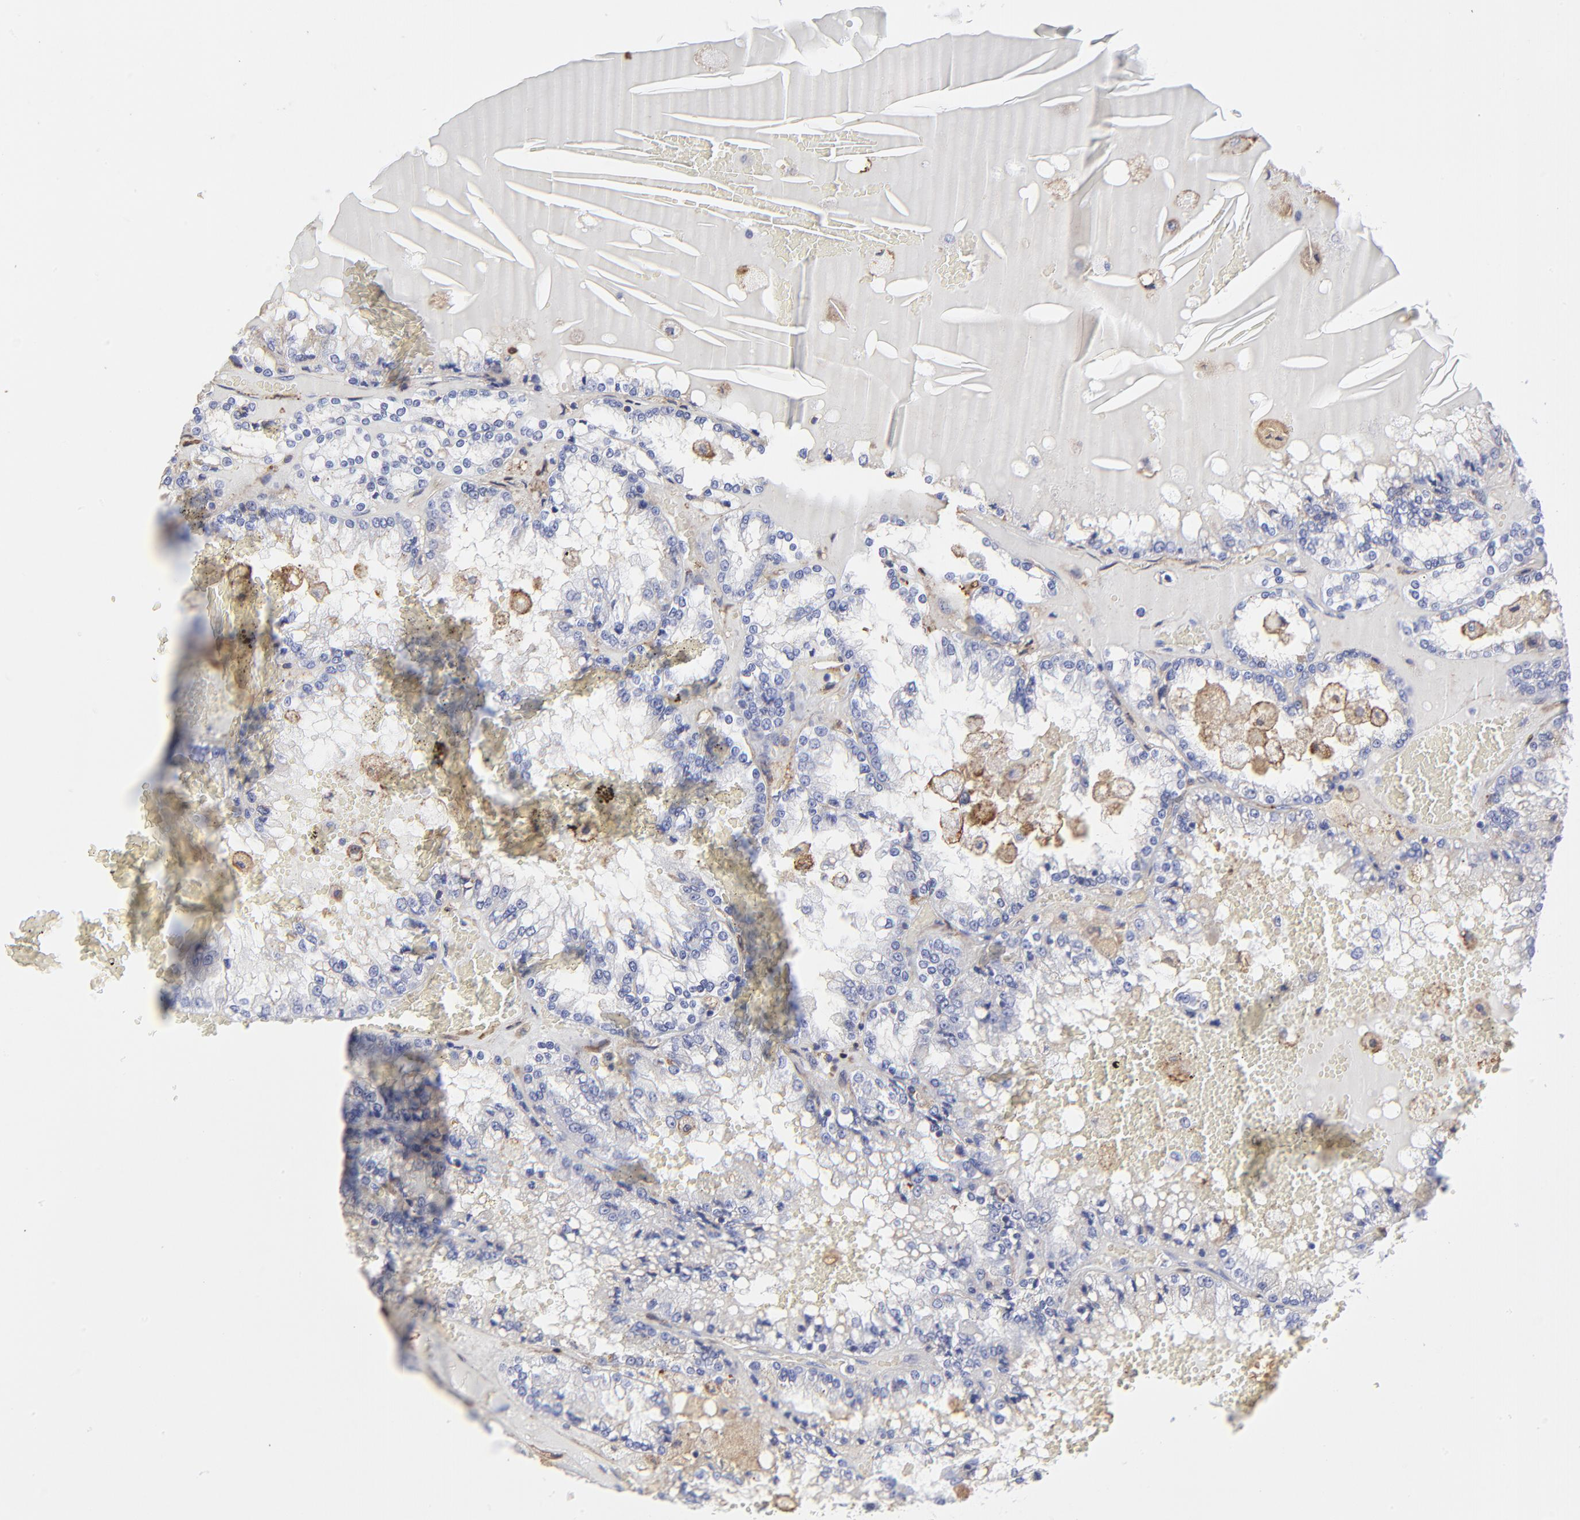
{"staining": {"intensity": "negative", "quantity": "none", "location": "none"}, "tissue": "renal cancer", "cell_type": "Tumor cells", "image_type": "cancer", "snomed": [{"axis": "morphology", "description": "Adenocarcinoma, NOS"}, {"axis": "topography", "description": "Kidney"}], "caption": "This image is of renal cancer stained with IHC to label a protein in brown with the nuclei are counter-stained blue. There is no positivity in tumor cells. (DAB immunohistochemistry (IHC) with hematoxylin counter stain).", "gene": "ANXA6", "patient": {"sex": "female", "age": 56}}